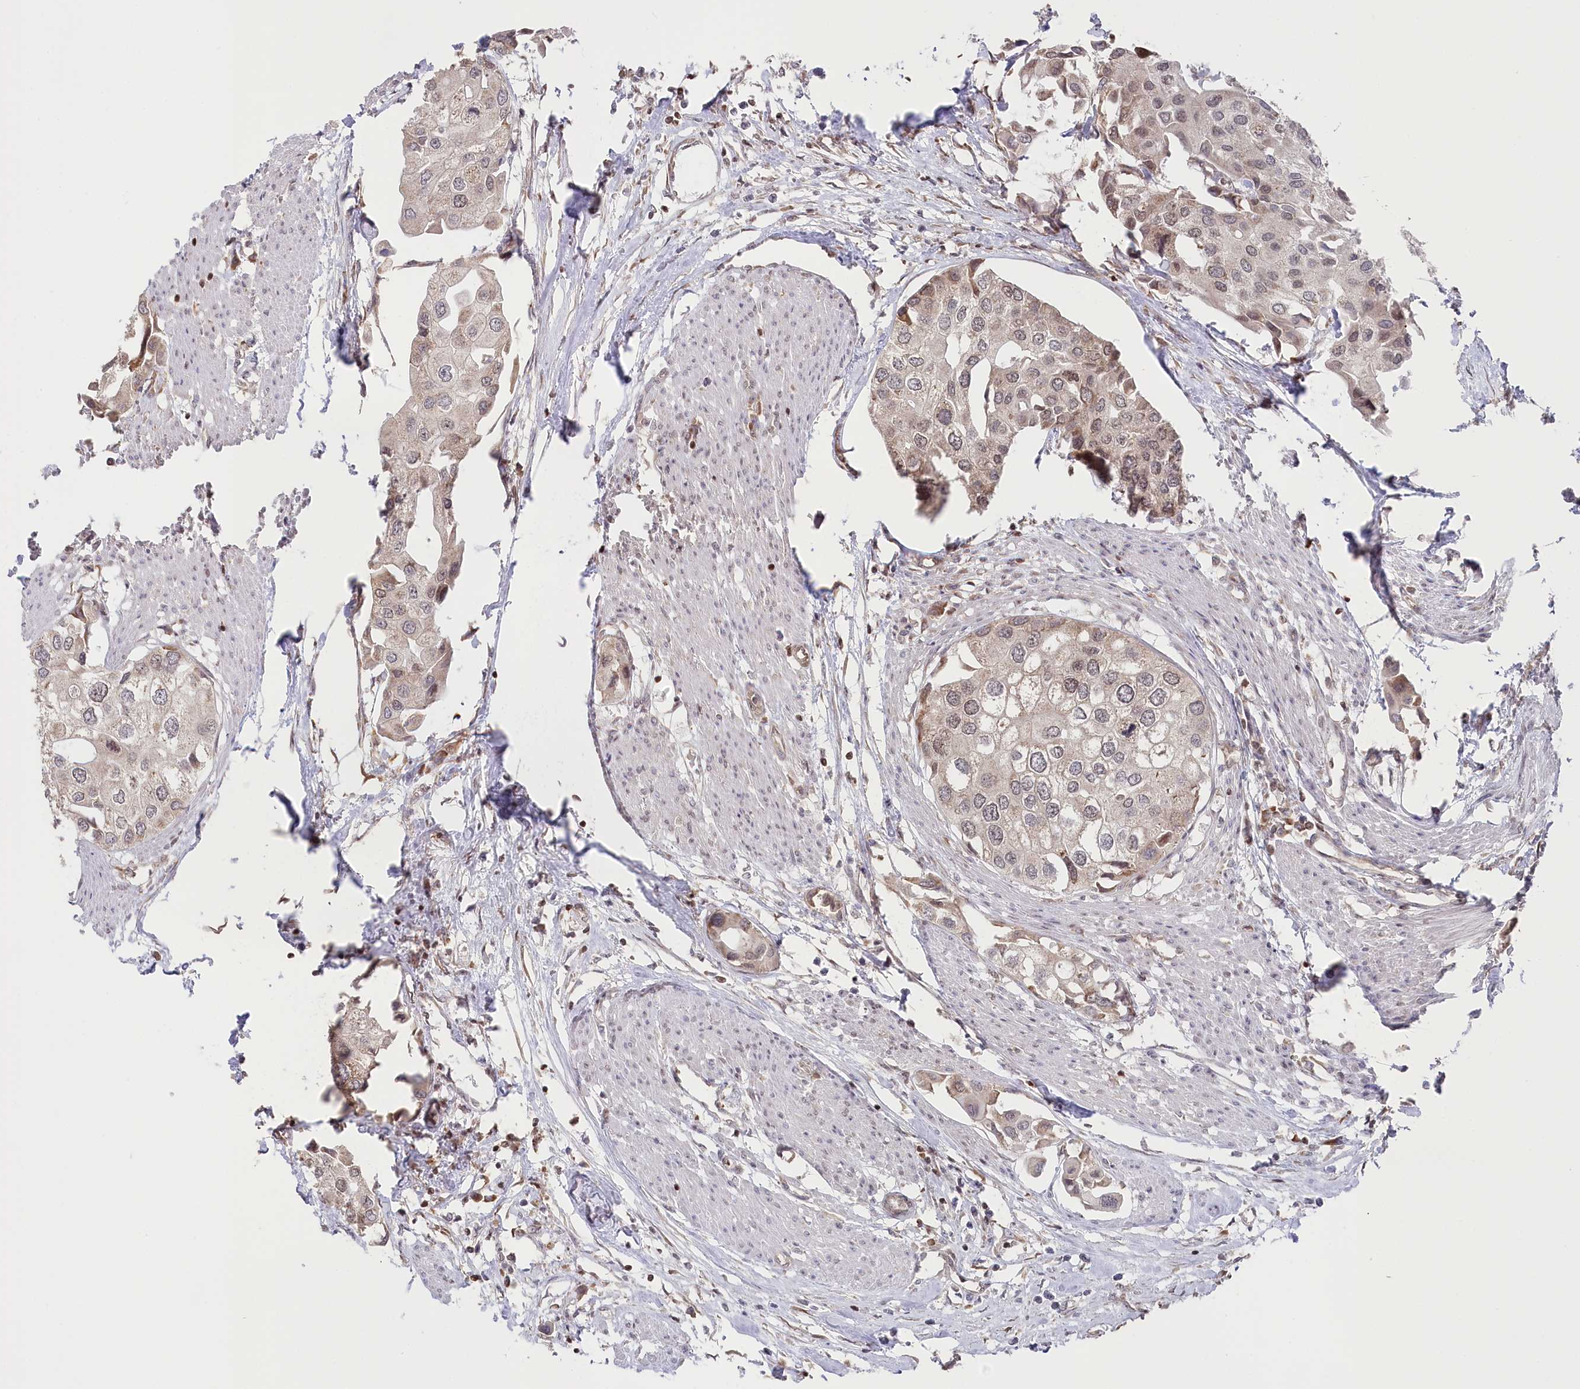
{"staining": {"intensity": "weak", "quantity": "<25%", "location": "nuclear"}, "tissue": "urothelial cancer", "cell_type": "Tumor cells", "image_type": "cancer", "snomed": [{"axis": "morphology", "description": "Urothelial carcinoma, High grade"}, {"axis": "topography", "description": "Urinary bladder"}], "caption": "This histopathology image is of urothelial cancer stained with IHC to label a protein in brown with the nuclei are counter-stained blue. There is no positivity in tumor cells.", "gene": "CGGBP1", "patient": {"sex": "male", "age": 64}}